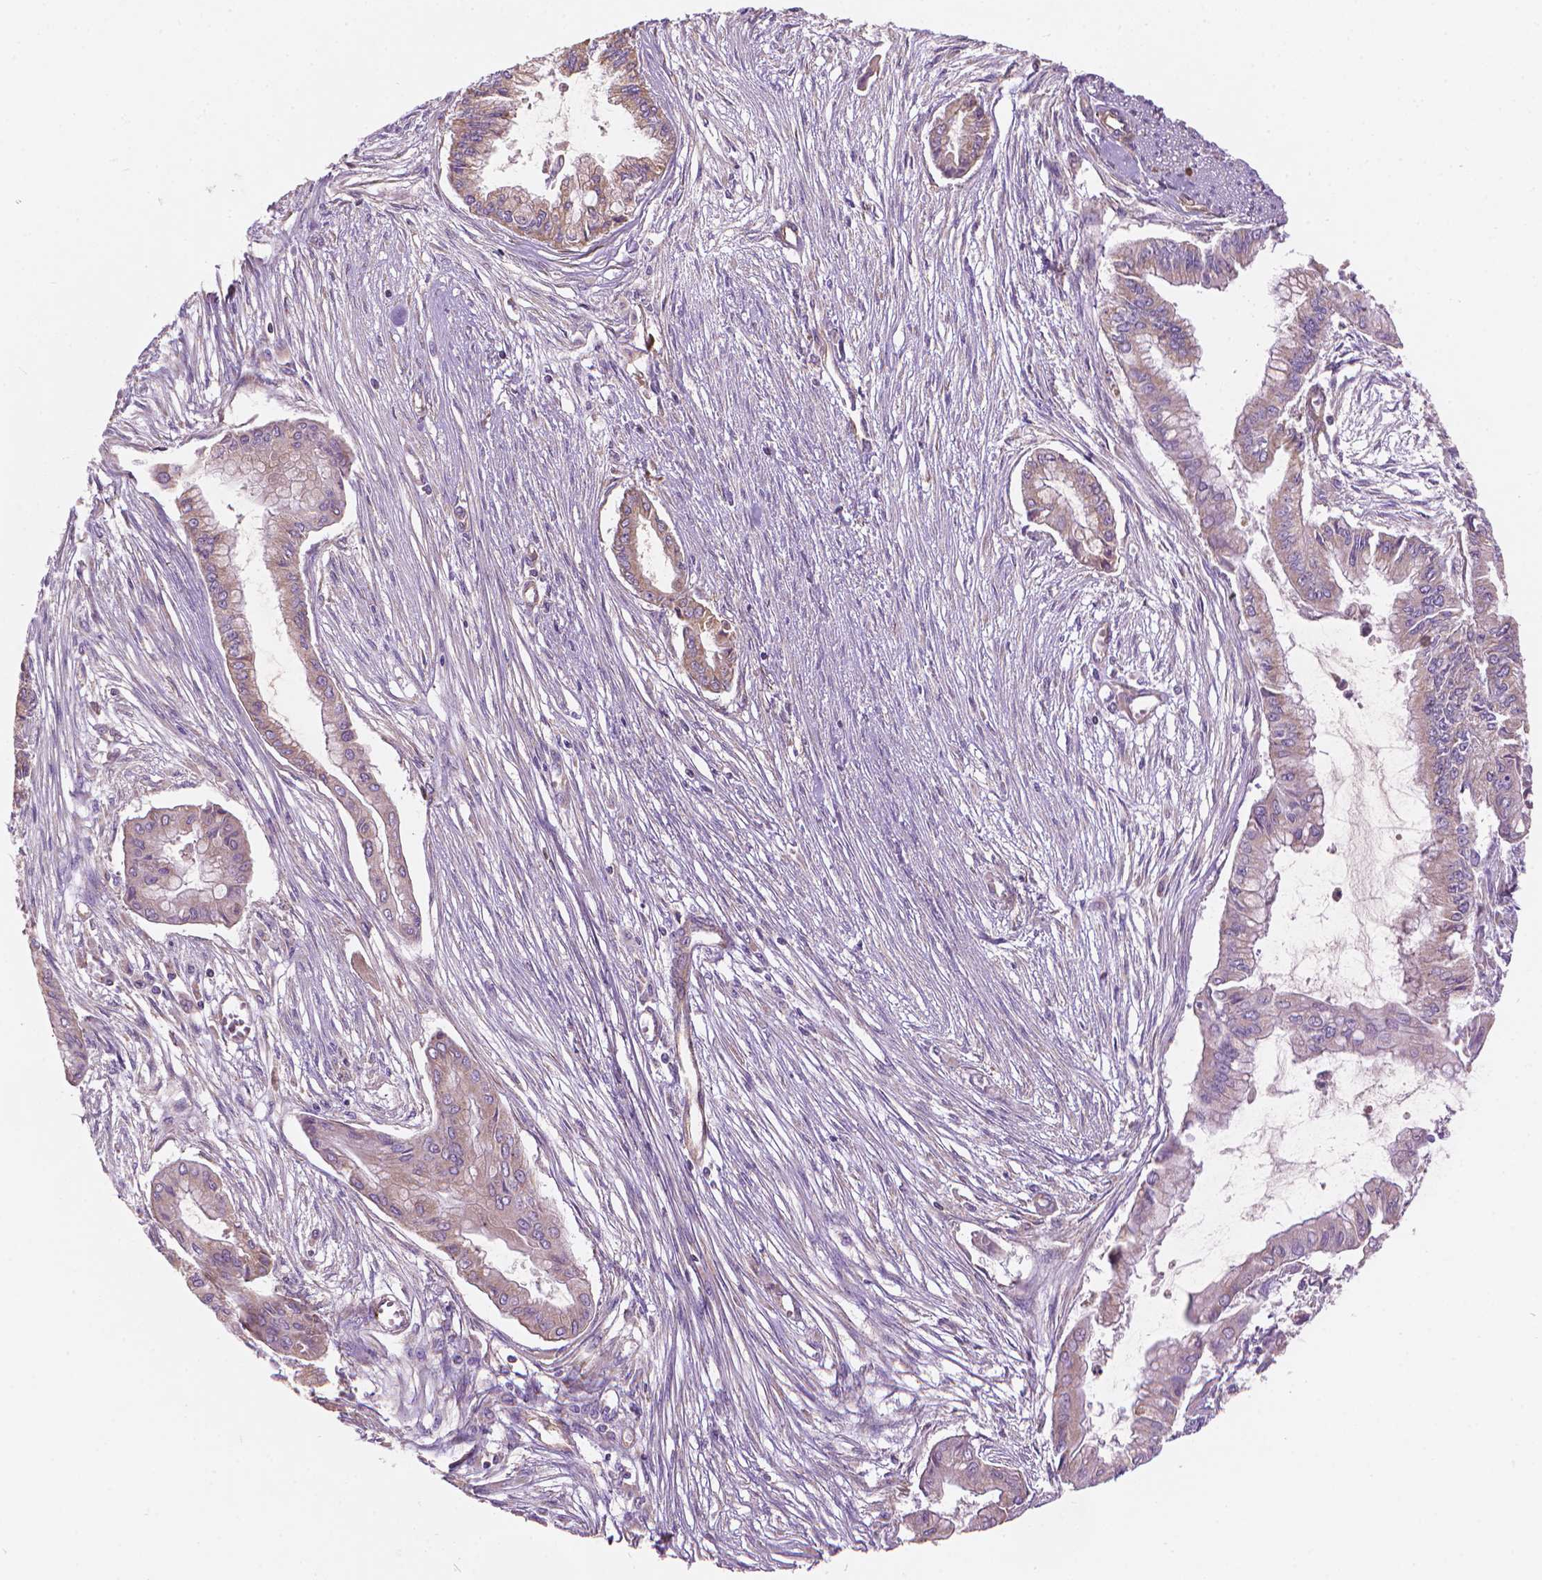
{"staining": {"intensity": "weak", "quantity": "25%-75%", "location": "cytoplasmic/membranous"}, "tissue": "pancreatic cancer", "cell_type": "Tumor cells", "image_type": "cancer", "snomed": [{"axis": "morphology", "description": "Adenocarcinoma, NOS"}, {"axis": "topography", "description": "Pancreas"}], "caption": "A low amount of weak cytoplasmic/membranous staining is appreciated in about 25%-75% of tumor cells in pancreatic cancer (adenocarcinoma) tissue.", "gene": "TTC29", "patient": {"sex": "female", "age": 68}}